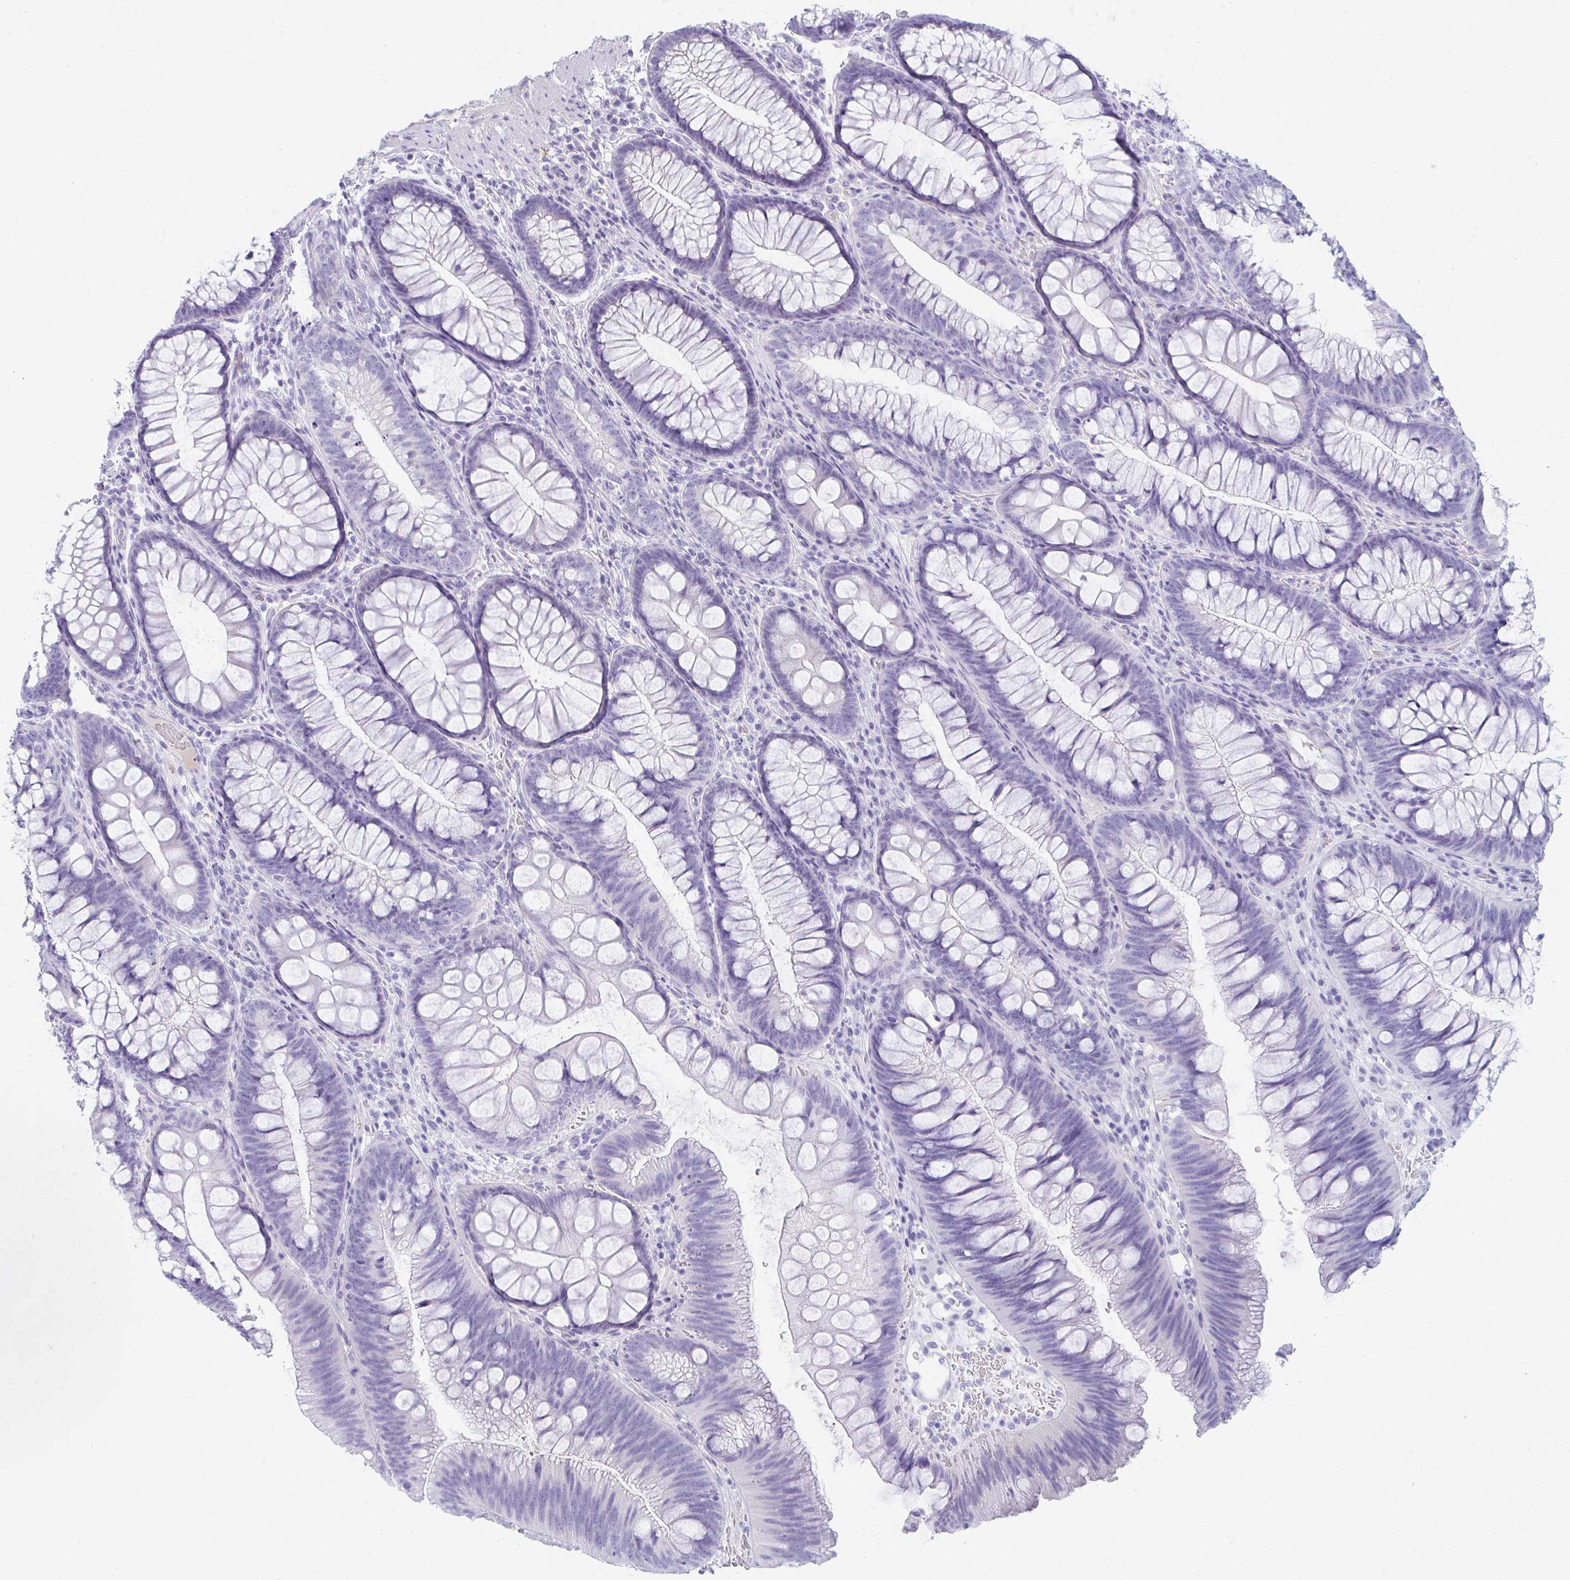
{"staining": {"intensity": "negative", "quantity": "none", "location": "none"}, "tissue": "colon", "cell_type": "Endothelial cells", "image_type": "normal", "snomed": [{"axis": "morphology", "description": "Normal tissue, NOS"}, {"axis": "morphology", "description": "Adenoma, NOS"}, {"axis": "topography", "description": "Soft tissue"}, {"axis": "topography", "description": "Colon"}], "caption": "IHC photomicrograph of unremarkable colon stained for a protein (brown), which reveals no staining in endothelial cells.", "gene": "TTC30A", "patient": {"sex": "male", "age": 47}}